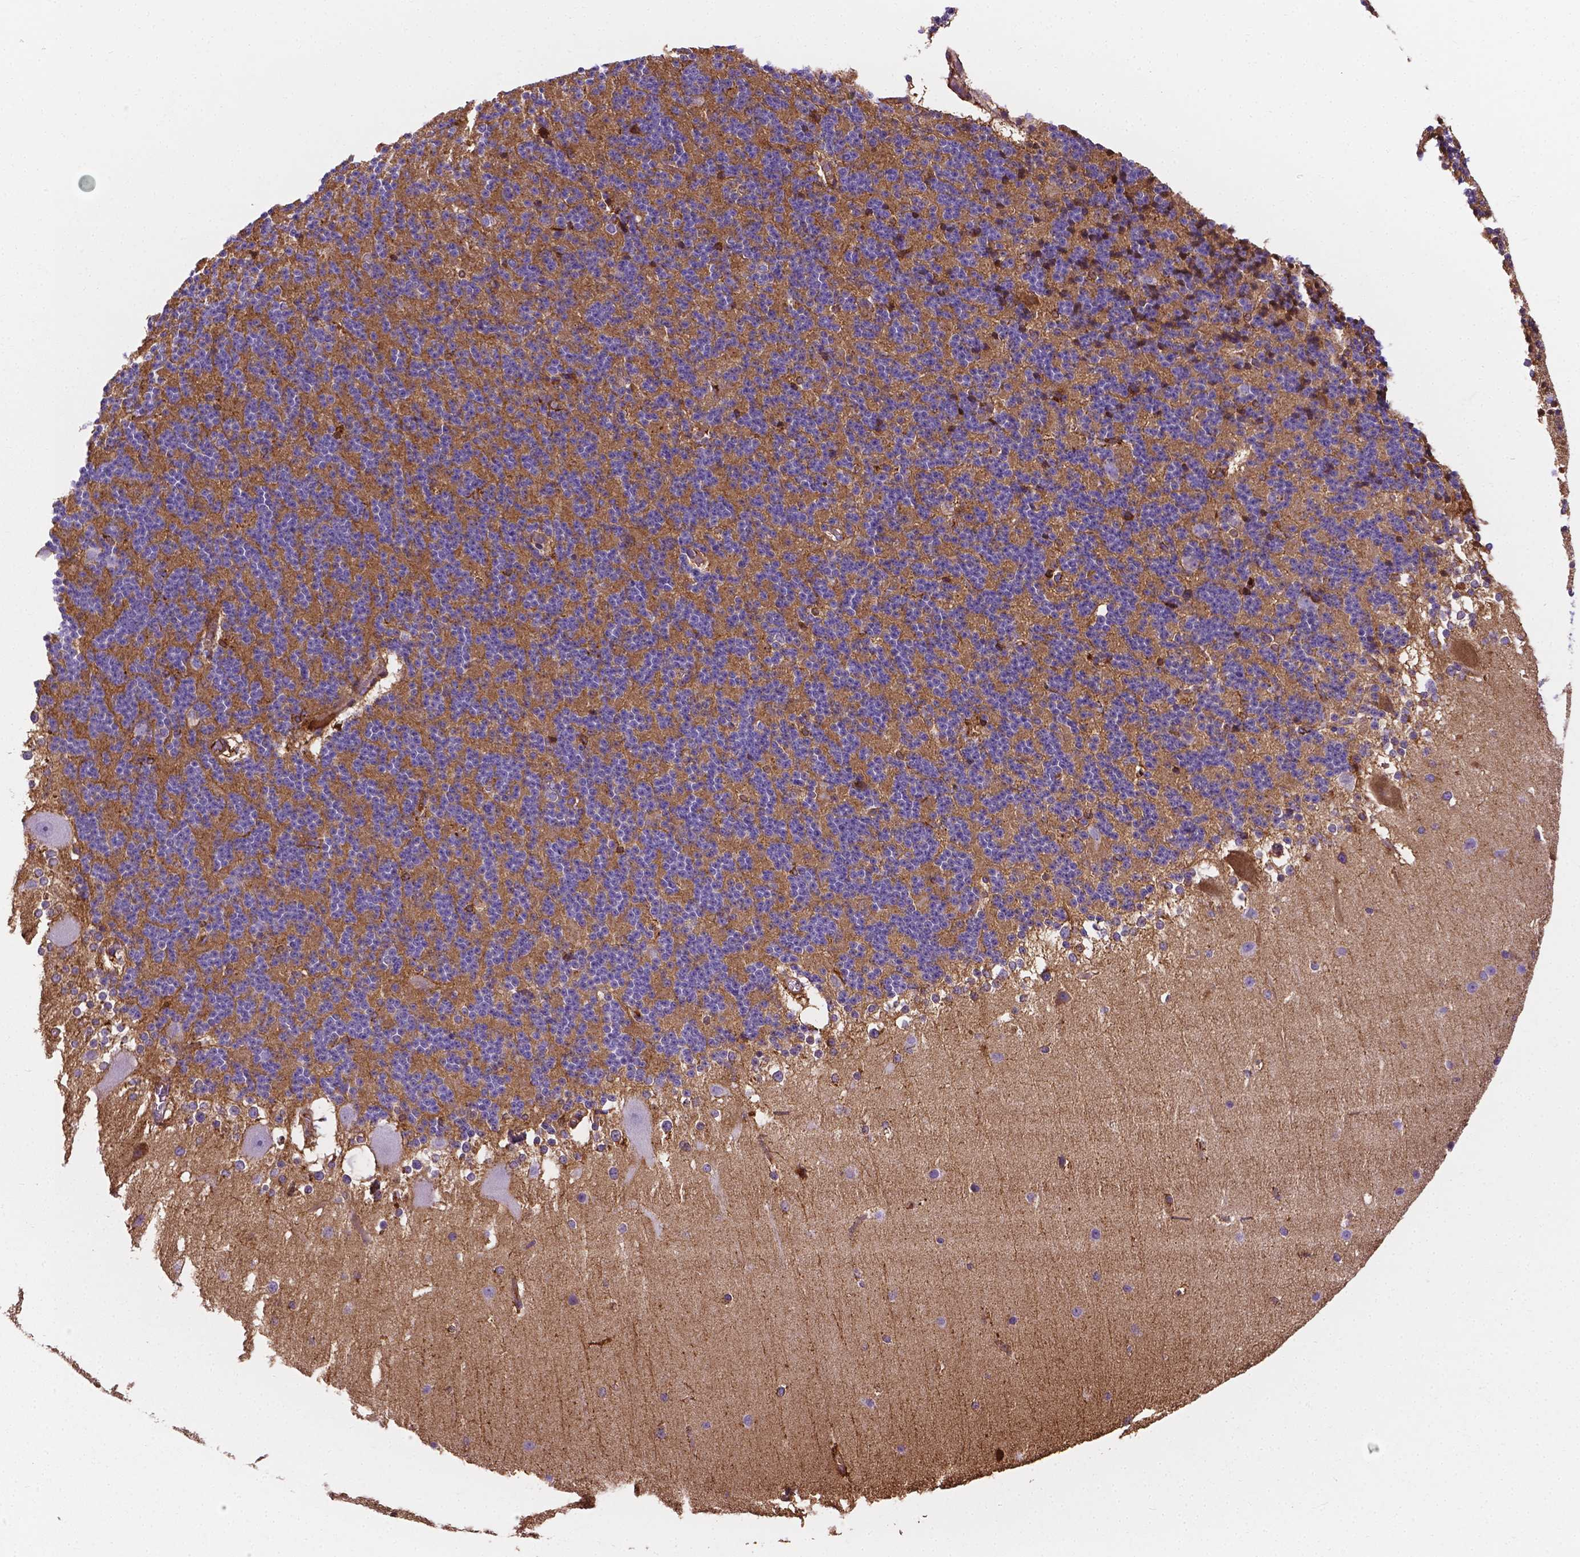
{"staining": {"intensity": "moderate", "quantity": "25%-75%", "location": "cytoplasmic/membranous"}, "tissue": "cerebellum", "cell_type": "Cells in granular layer", "image_type": "normal", "snomed": [{"axis": "morphology", "description": "Normal tissue, NOS"}, {"axis": "topography", "description": "Cerebellum"}], "caption": "High-magnification brightfield microscopy of normal cerebellum stained with DAB (3,3'-diaminobenzidine) (brown) and counterstained with hematoxylin (blue). cells in granular layer exhibit moderate cytoplasmic/membranous staining is appreciated in about25%-75% of cells. The staining was performed using DAB to visualize the protein expression in brown, while the nuclei were stained in blue with hematoxylin (Magnification: 20x).", "gene": "APOE", "patient": {"sex": "female", "age": 19}}